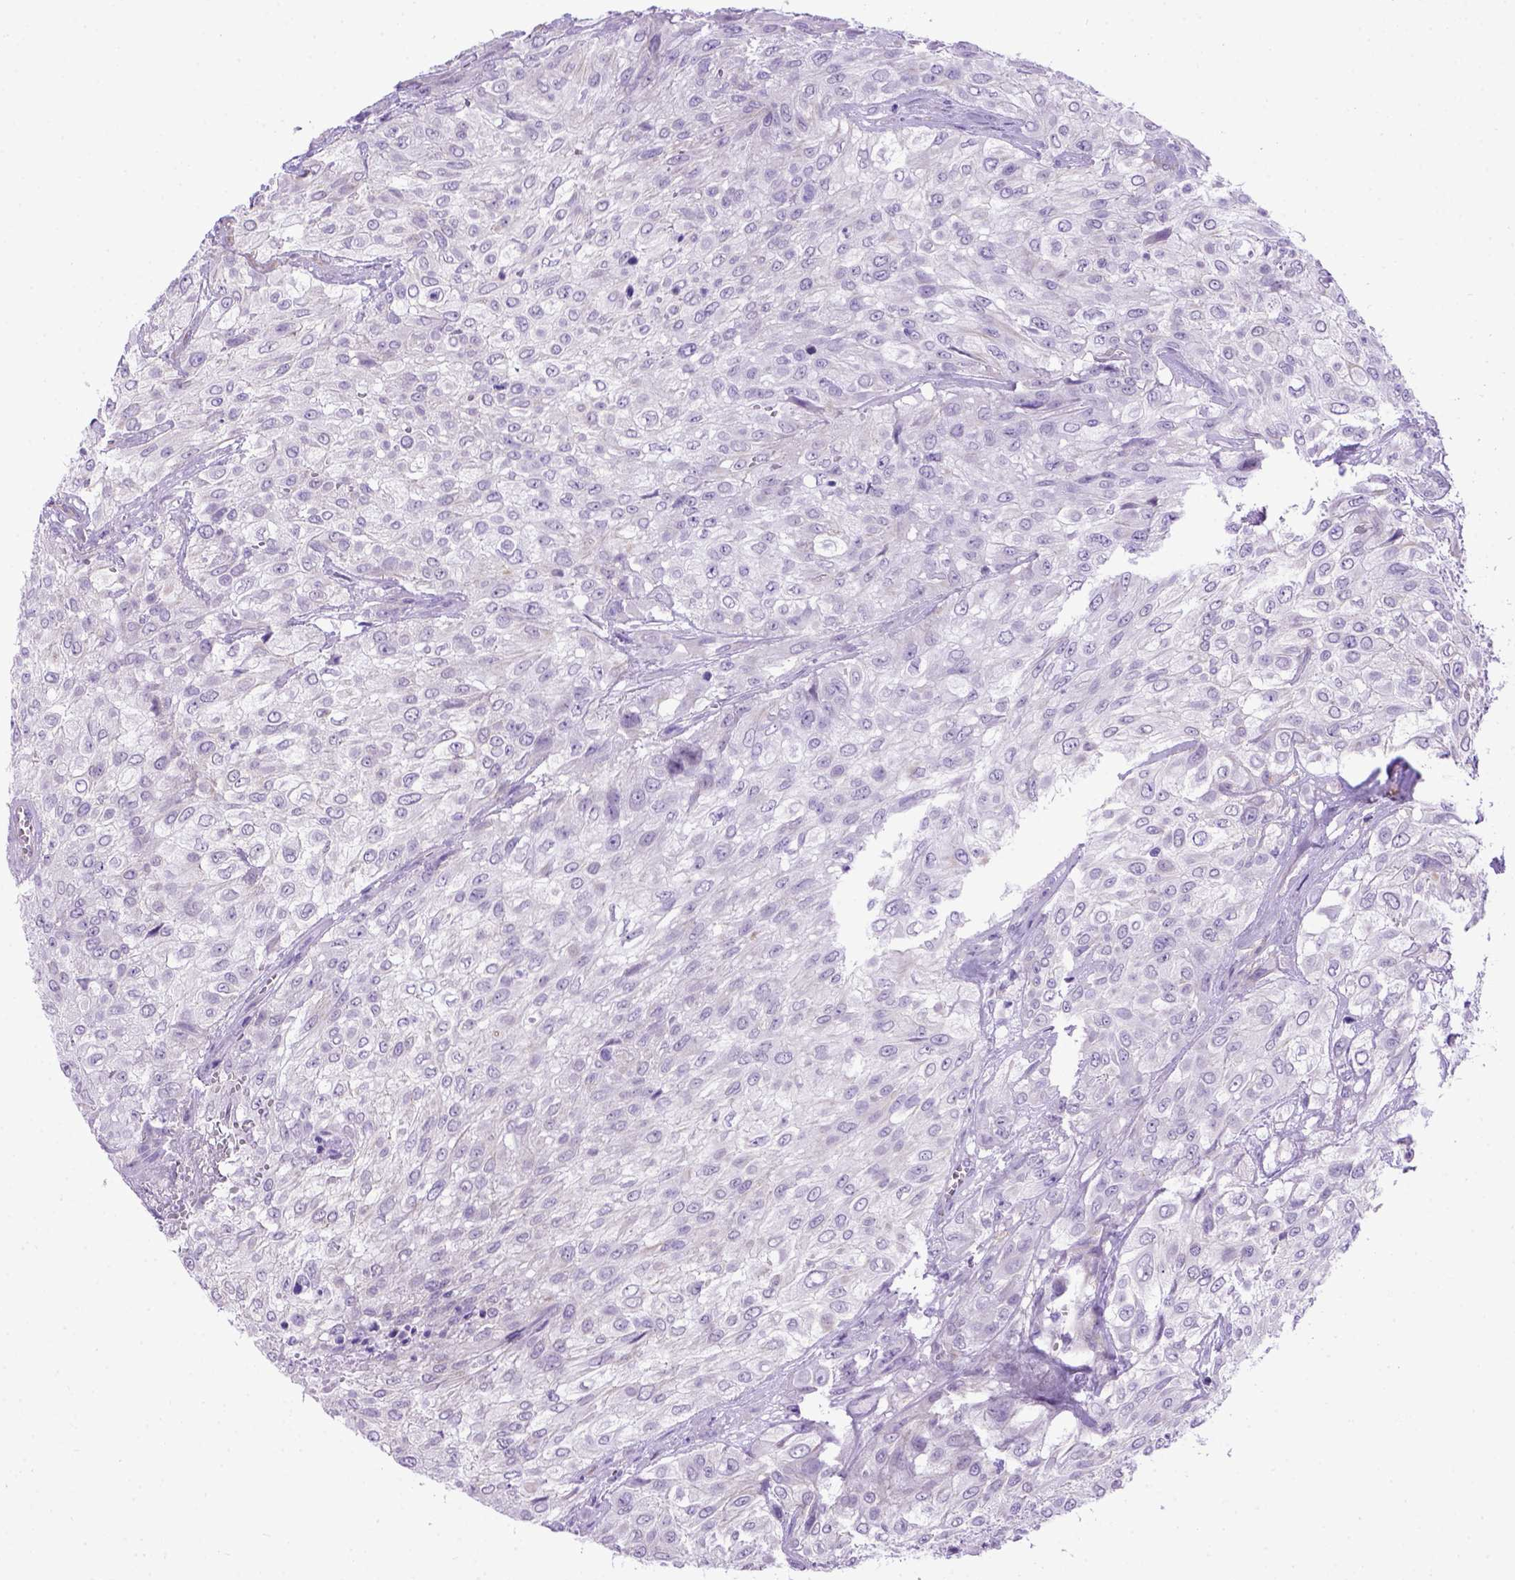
{"staining": {"intensity": "negative", "quantity": "none", "location": "none"}, "tissue": "urothelial cancer", "cell_type": "Tumor cells", "image_type": "cancer", "snomed": [{"axis": "morphology", "description": "Urothelial carcinoma, High grade"}, {"axis": "topography", "description": "Urinary bladder"}], "caption": "DAB (3,3'-diaminobenzidine) immunohistochemical staining of human urothelial cancer shows no significant staining in tumor cells.", "gene": "ADAM12", "patient": {"sex": "male", "age": 57}}